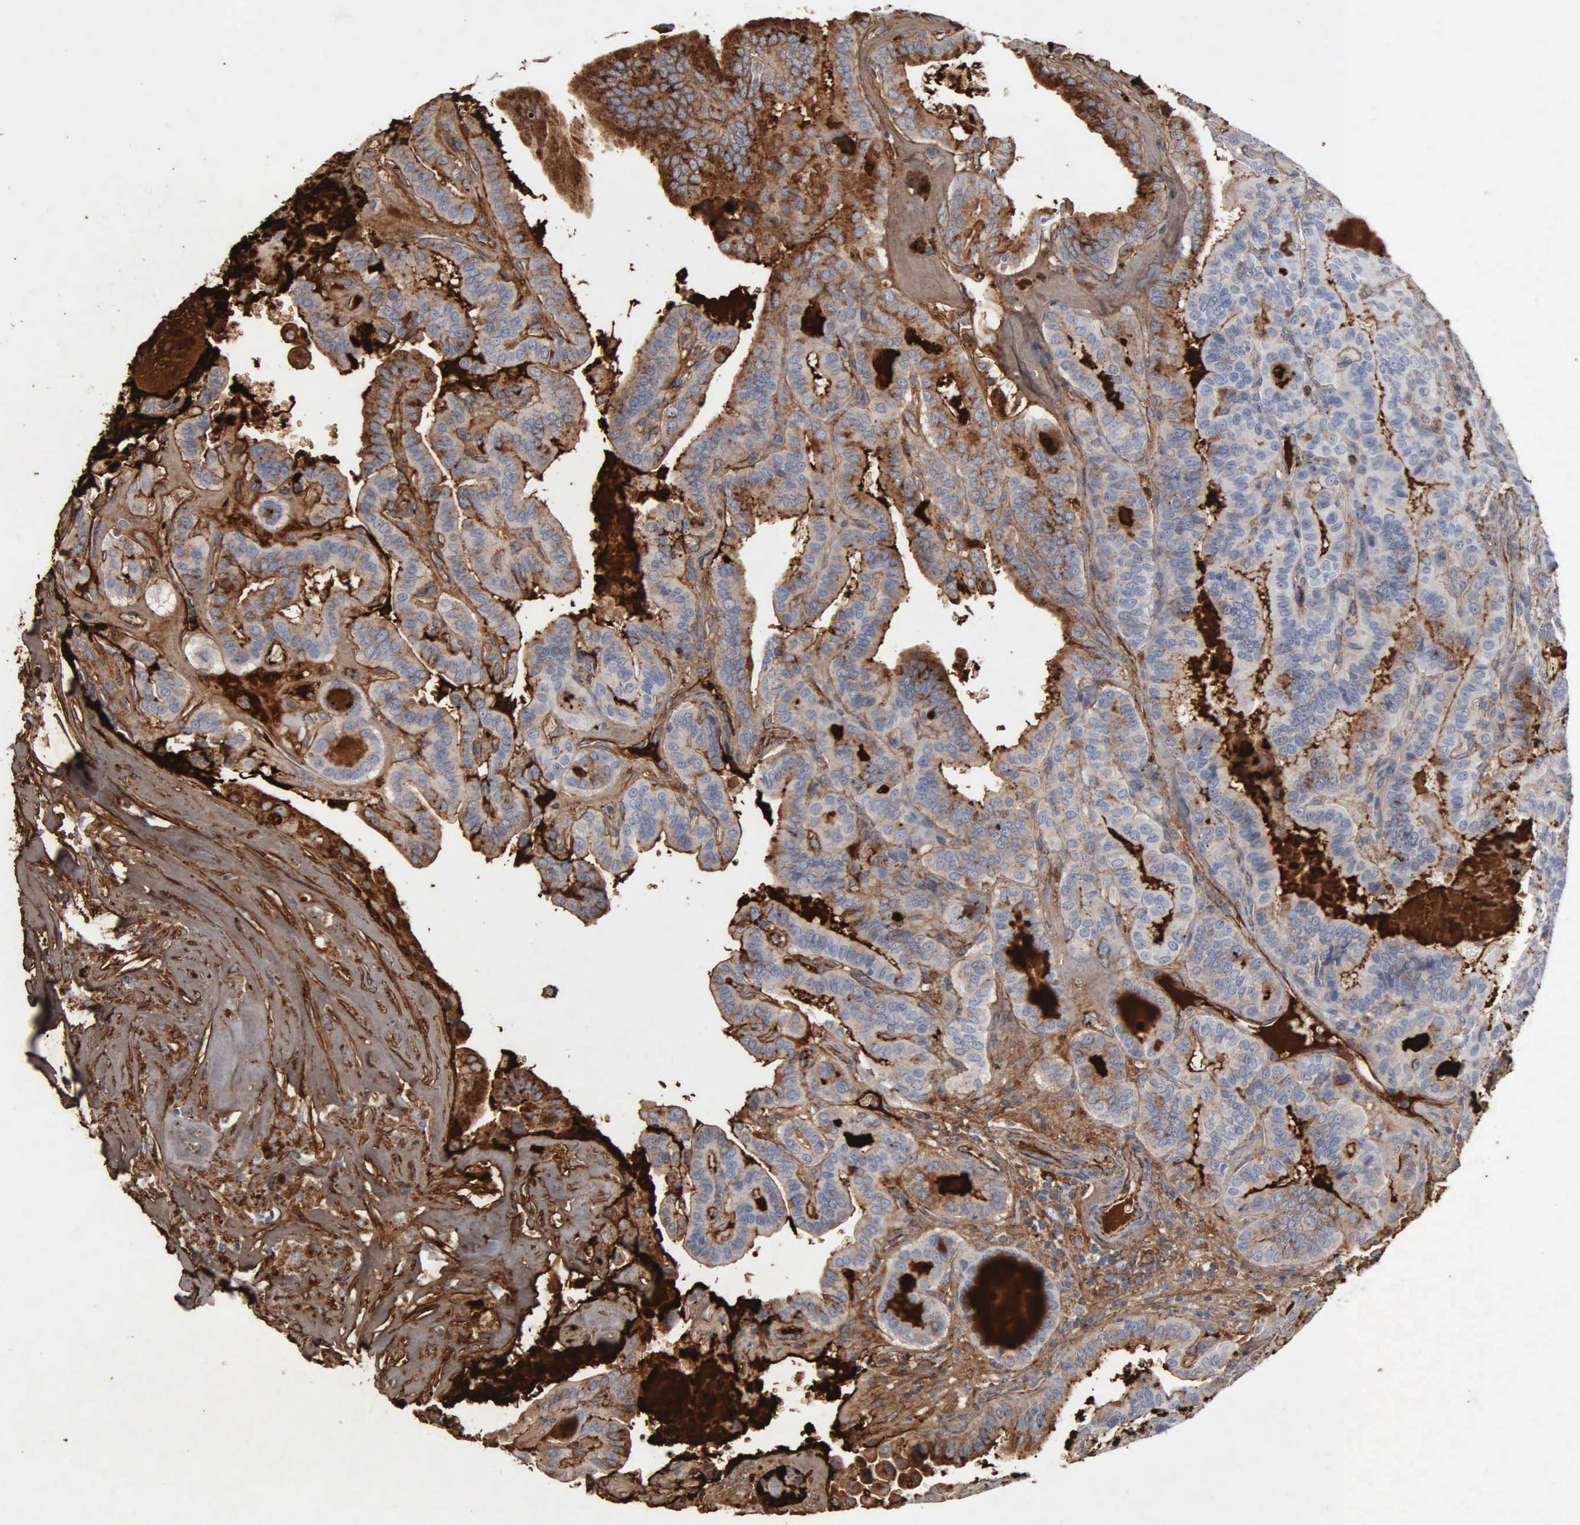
{"staining": {"intensity": "moderate", "quantity": ">75%", "location": "cytoplasmic/membranous"}, "tissue": "thyroid cancer", "cell_type": "Tumor cells", "image_type": "cancer", "snomed": [{"axis": "morphology", "description": "Papillary adenocarcinoma, NOS"}, {"axis": "topography", "description": "Thyroid gland"}], "caption": "Tumor cells reveal moderate cytoplasmic/membranous staining in about >75% of cells in thyroid cancer (papillary adenocarcinoma).", "gene": "FN1", "patient": {"sex": "male", "age": 87}}